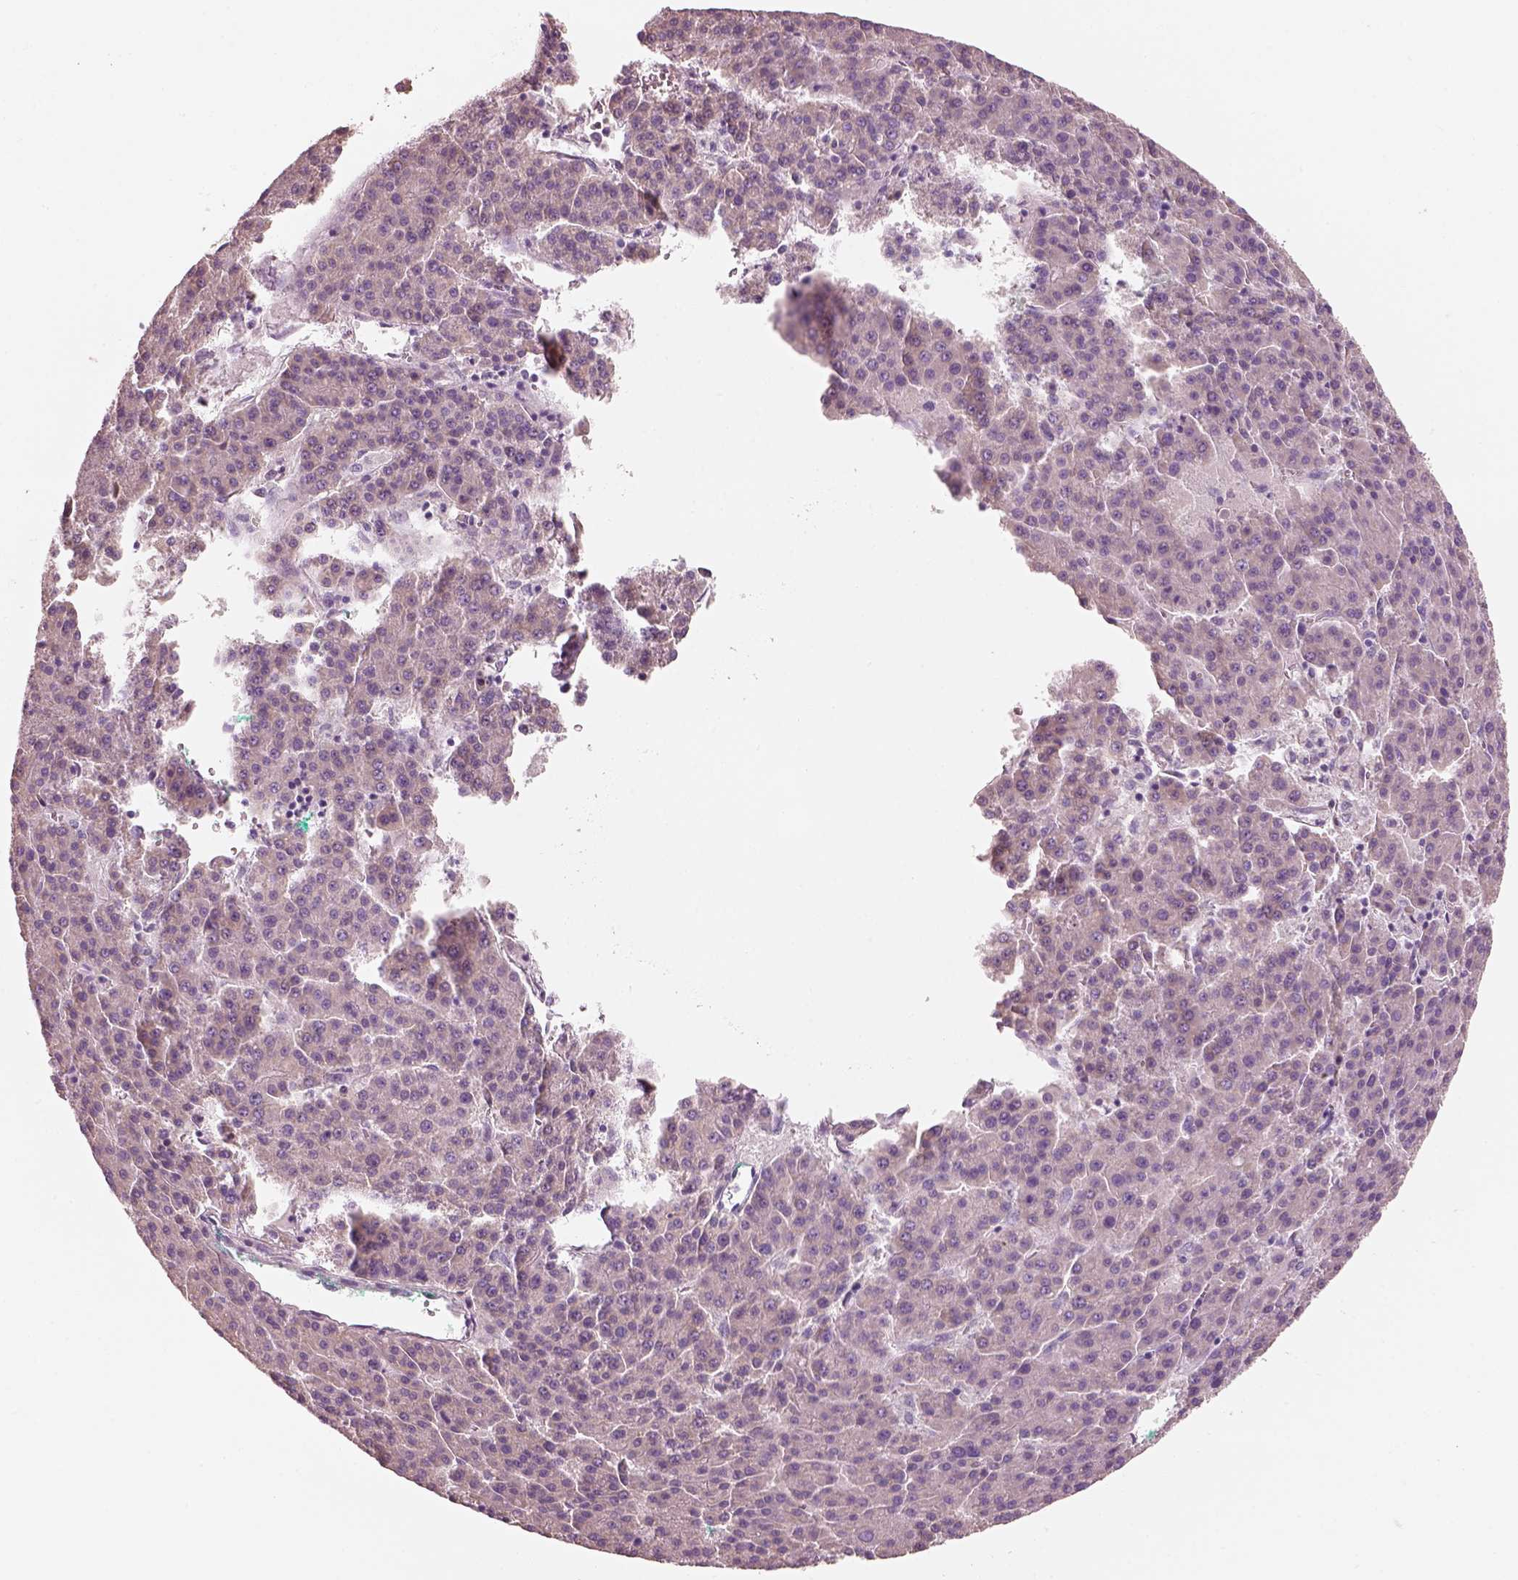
{"staining": {"intensity": "negative", "quantity": "none", "location": "none"}, "tissue": "liver cancer", "cell_type": "Tumor cells", "image_type": "cancer", "snomed": [{"axis": "morphology", "description": "Carcinoma, Hepatocellular, NOS"}, {"axis": "topography", "description": "Liver"}], "caption": "Protein analysis of liver cancer (hepatocellular carcinoma) exhibits no significant positivity in tumor cells.", "gene": "PNOC", "patient": {"sex": "female", "age": 58}}